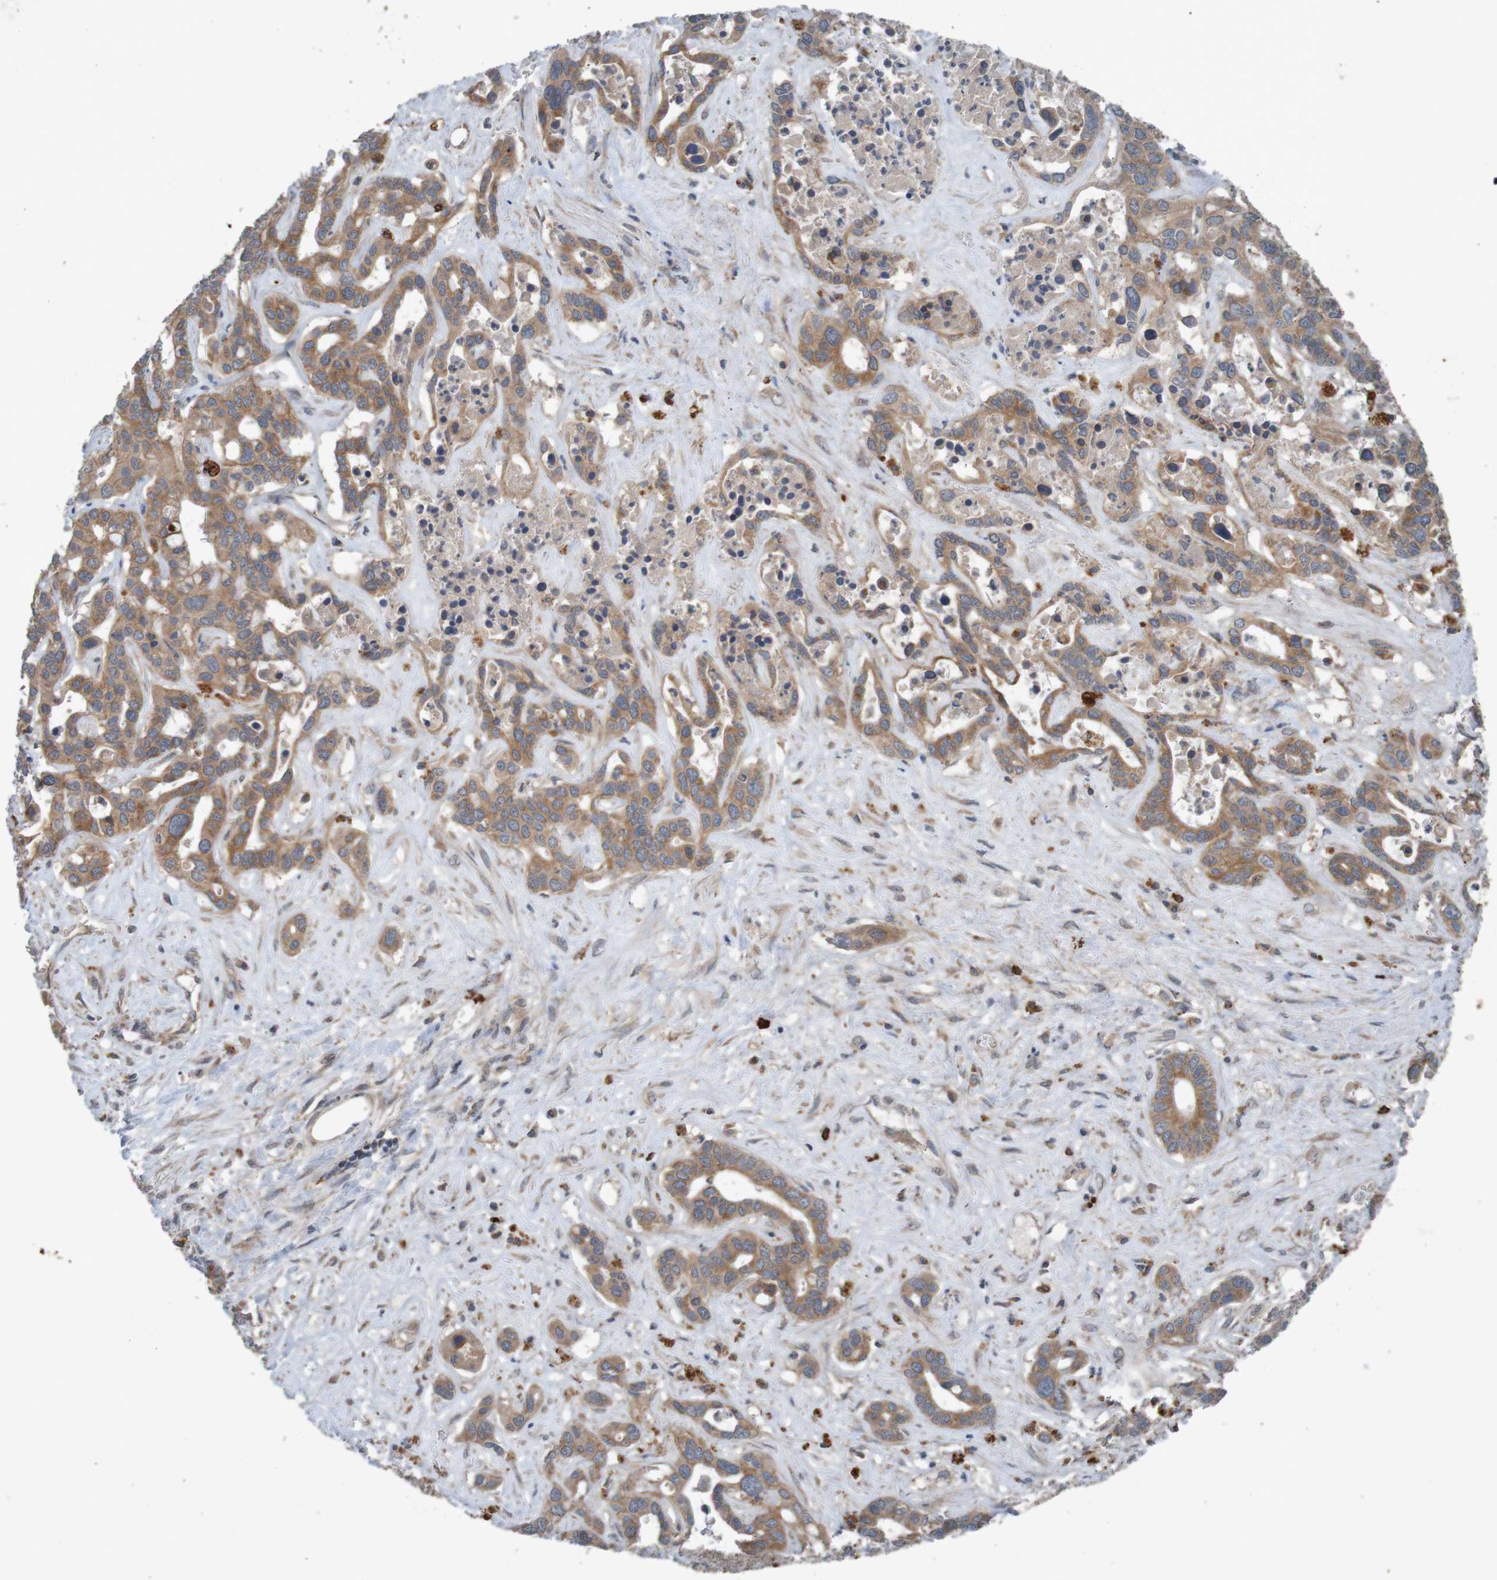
{"staining": {"intensity": "moderate", "quantity": ">75%", "location": "cytoplasmic/membranous"}, "tissue": "liver cancer", "cell_type": "Tumor cells", "image_type": "cancer", "snomed": [{"axis": "morphology", "description": "Cholangiocarcinoma"}, {"axis": "topography", "description": "Liver"}], "caption": "Protein staining demonstrates moderate cytoplasmic/membranous positivity in approximately >75% of tumor cells in liver cholangiocarcinoma.", "gene": "B3GAT2", "patient": {"sex": "female", "age": 65}}